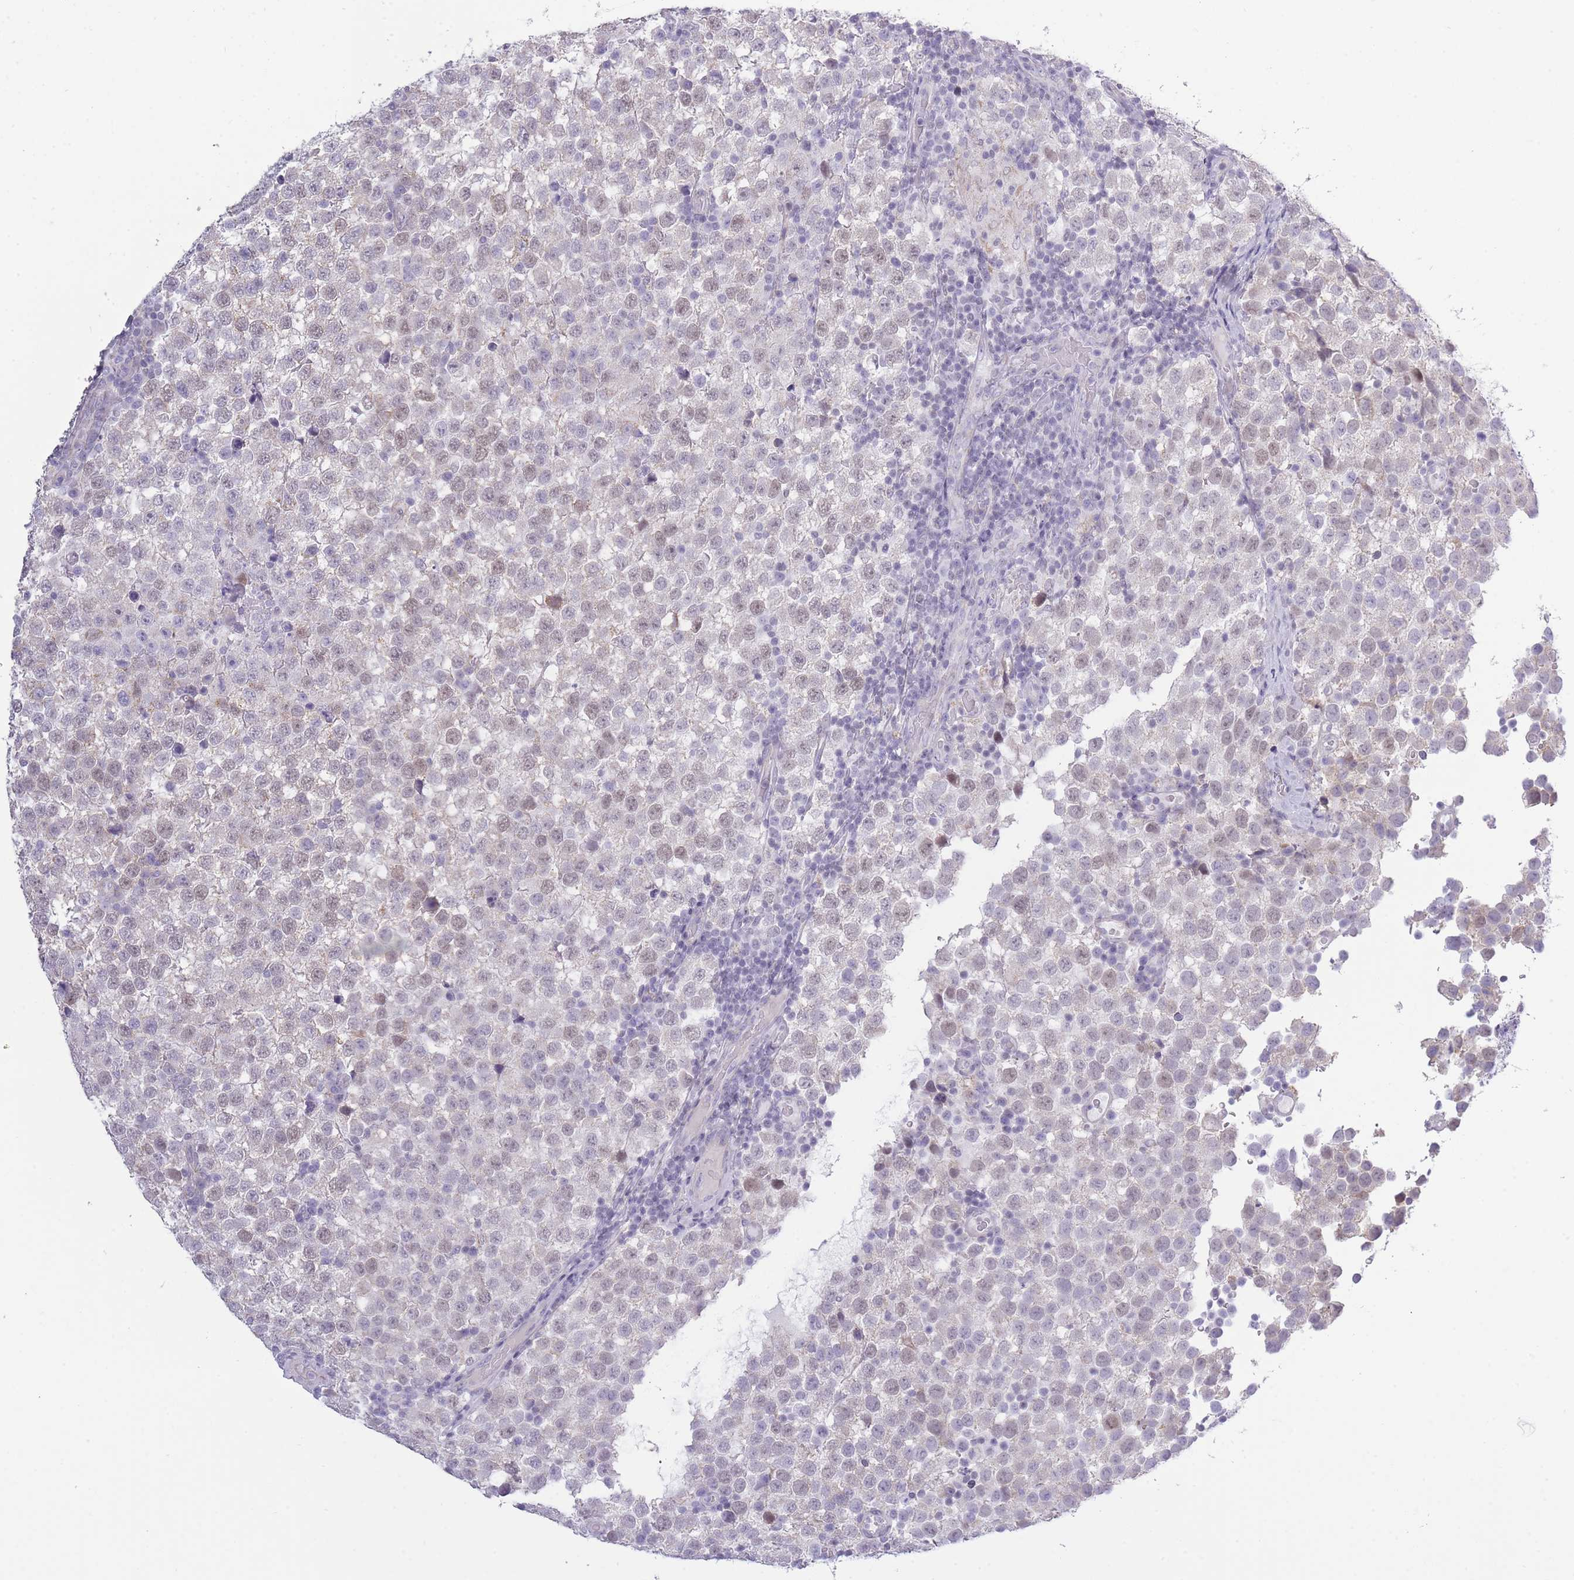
{"staining": {"intensity": "weak", "quantity": "25%-75%", "location": "nuclear"}, "tissue": "testis cancer", "cell_type": "Tumor cells", "image_type": "cancer", "snomed": [{"axis": "morphology", "description": "Seminoma, NOS"}, {"axis": "topography", "description": "Testis"}], "caption": "Immunohistochemistry (IHC) micrograph of seminoma (testis) stained for a protein (brown), which reveals low levels of weak nuclear expression in approximately 25%-75% of tumor cells.", "gene": "ZBTB24", "patient": {"sex": "male", "age": 34}}